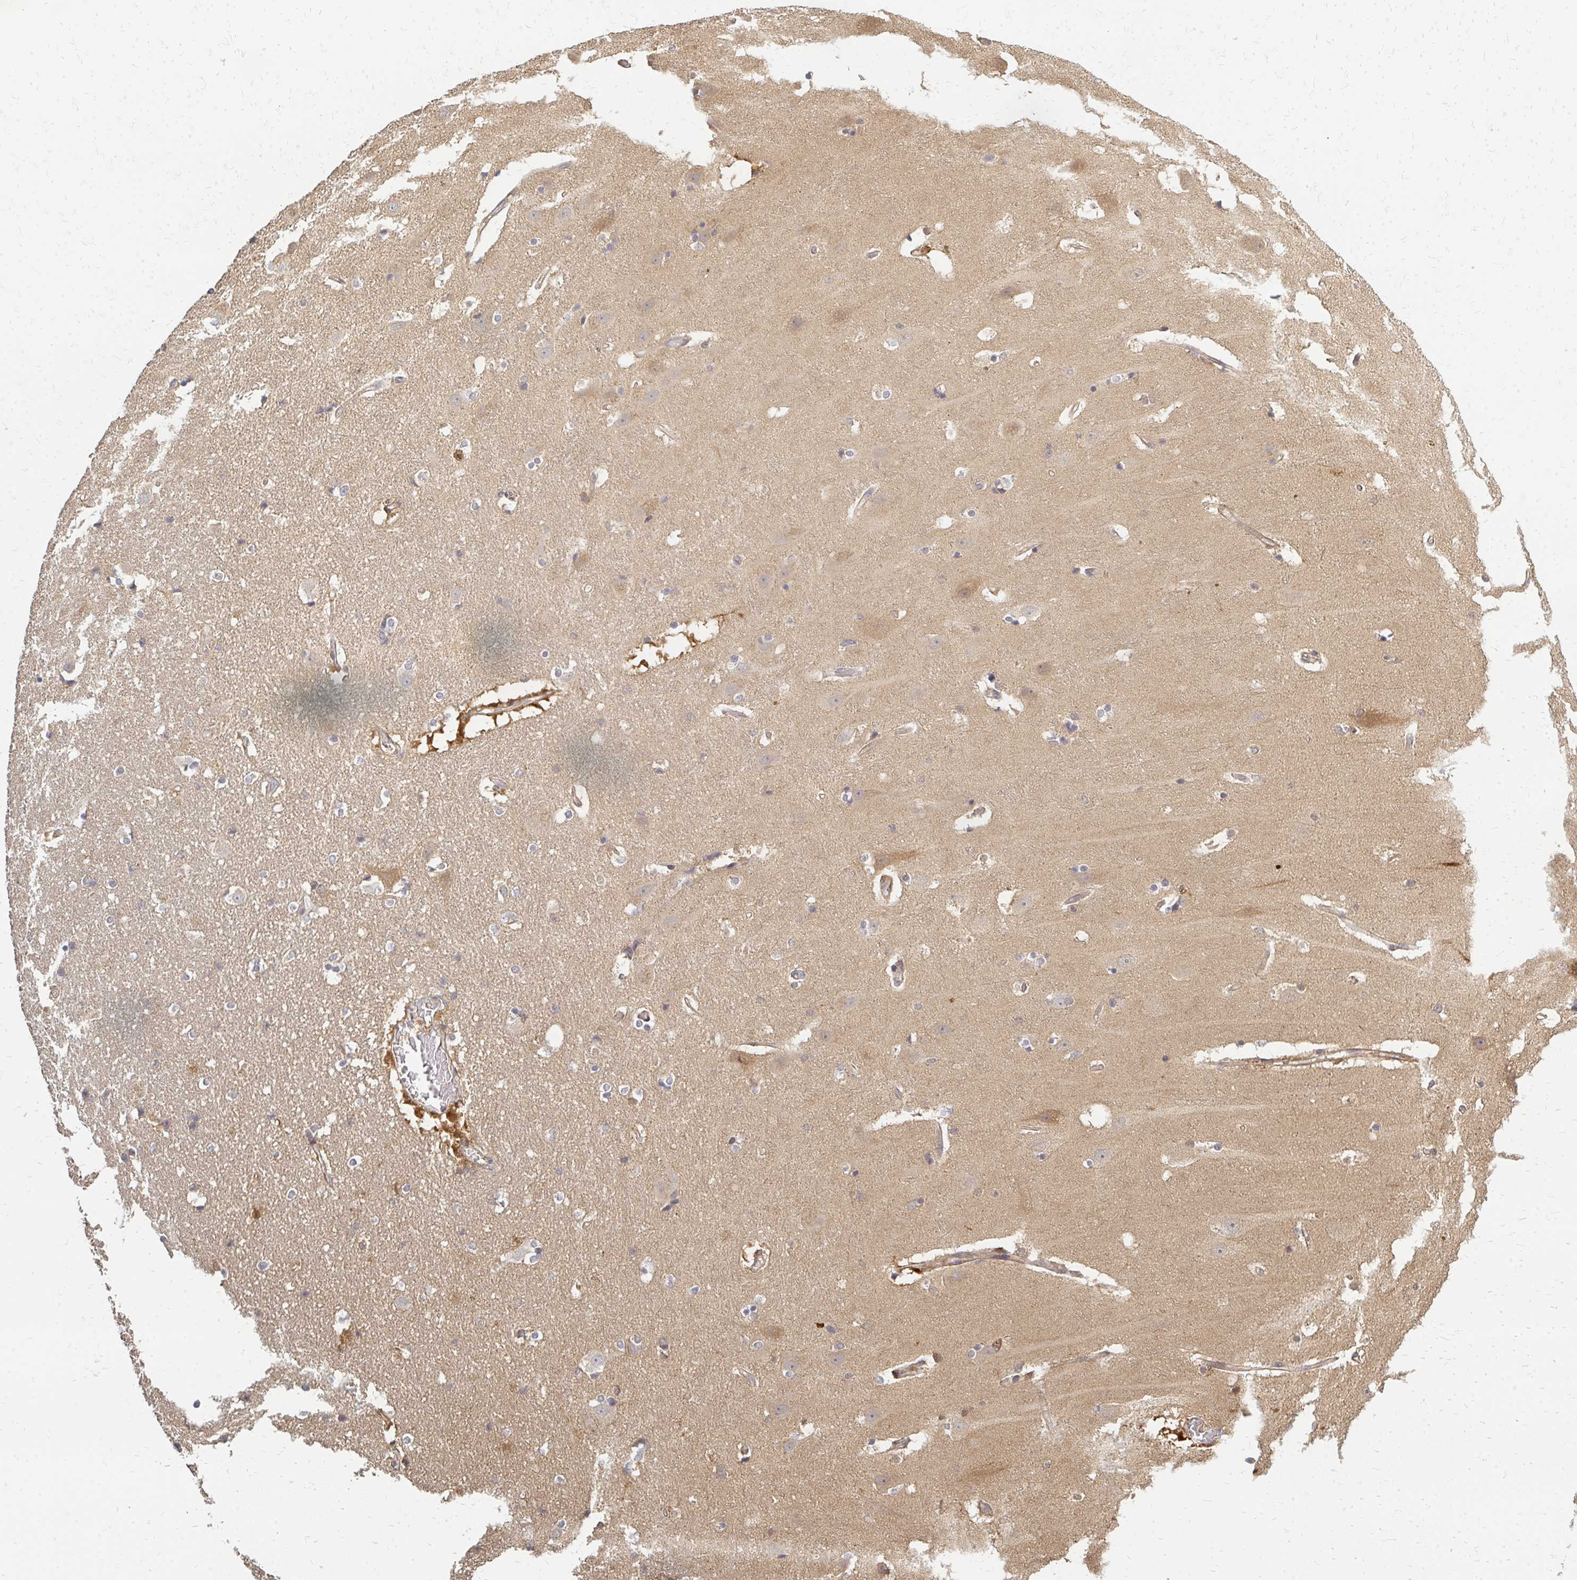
{"staining": {"intensity": "moderate", "quantity": "<25%", "location": "nuclear"}, "tissue": "hippocampus", "cell_type": "Glial cells", "image_type": "normal", "snomed": [{"axis": "morphology", "description": "Normal tissue, NOS"}, {"axis": "topography", "description": "Hippocampus"}], "caption": "Moderate nuclear positivity is identified in approximately <25% of glial cells in benign hippocampus. (DAB IHC with brightfield microscopy, high magnification).", "gene": "ZNF285", "patient": {"sex": "male", "age": 63}}